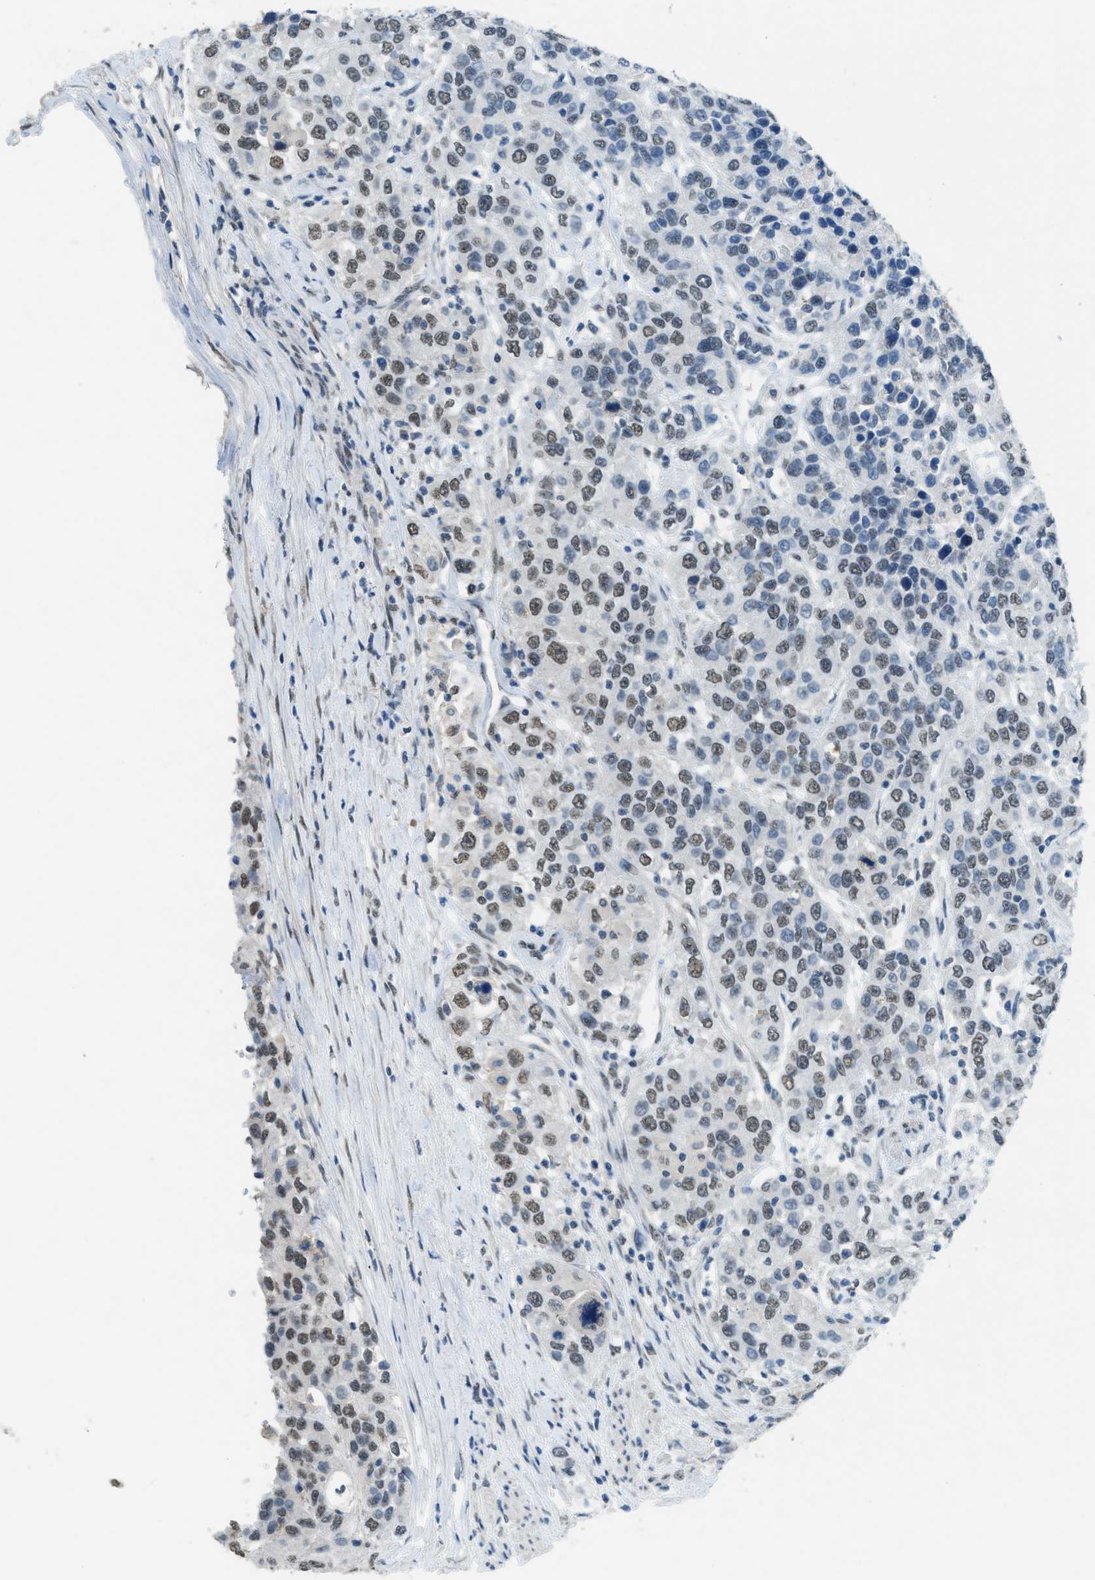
{"staining": {"intensity": "moderate", "quantity": "25%-75%", "location": "nuclear"}, "tissue": "urothelial cancer", "cell_type": "Tumor cells", "image_type": "cancer", "snomed": [{"axis": "morphology", "description": "Urothelial carcinoma, High grade"}, {"axis": "topography", "description": "Urinary bladder"}], "caption": "Tumor cells reveal medium levels of moderate nuclear staining in approximately 25%-75% of cells in urothelial carcinoma (high-grade). (brown staining indicates protein expression, while blue staining denotes nuclei).", "gene": "TTC13", "patient": {"sex": "female", "age": 80}}